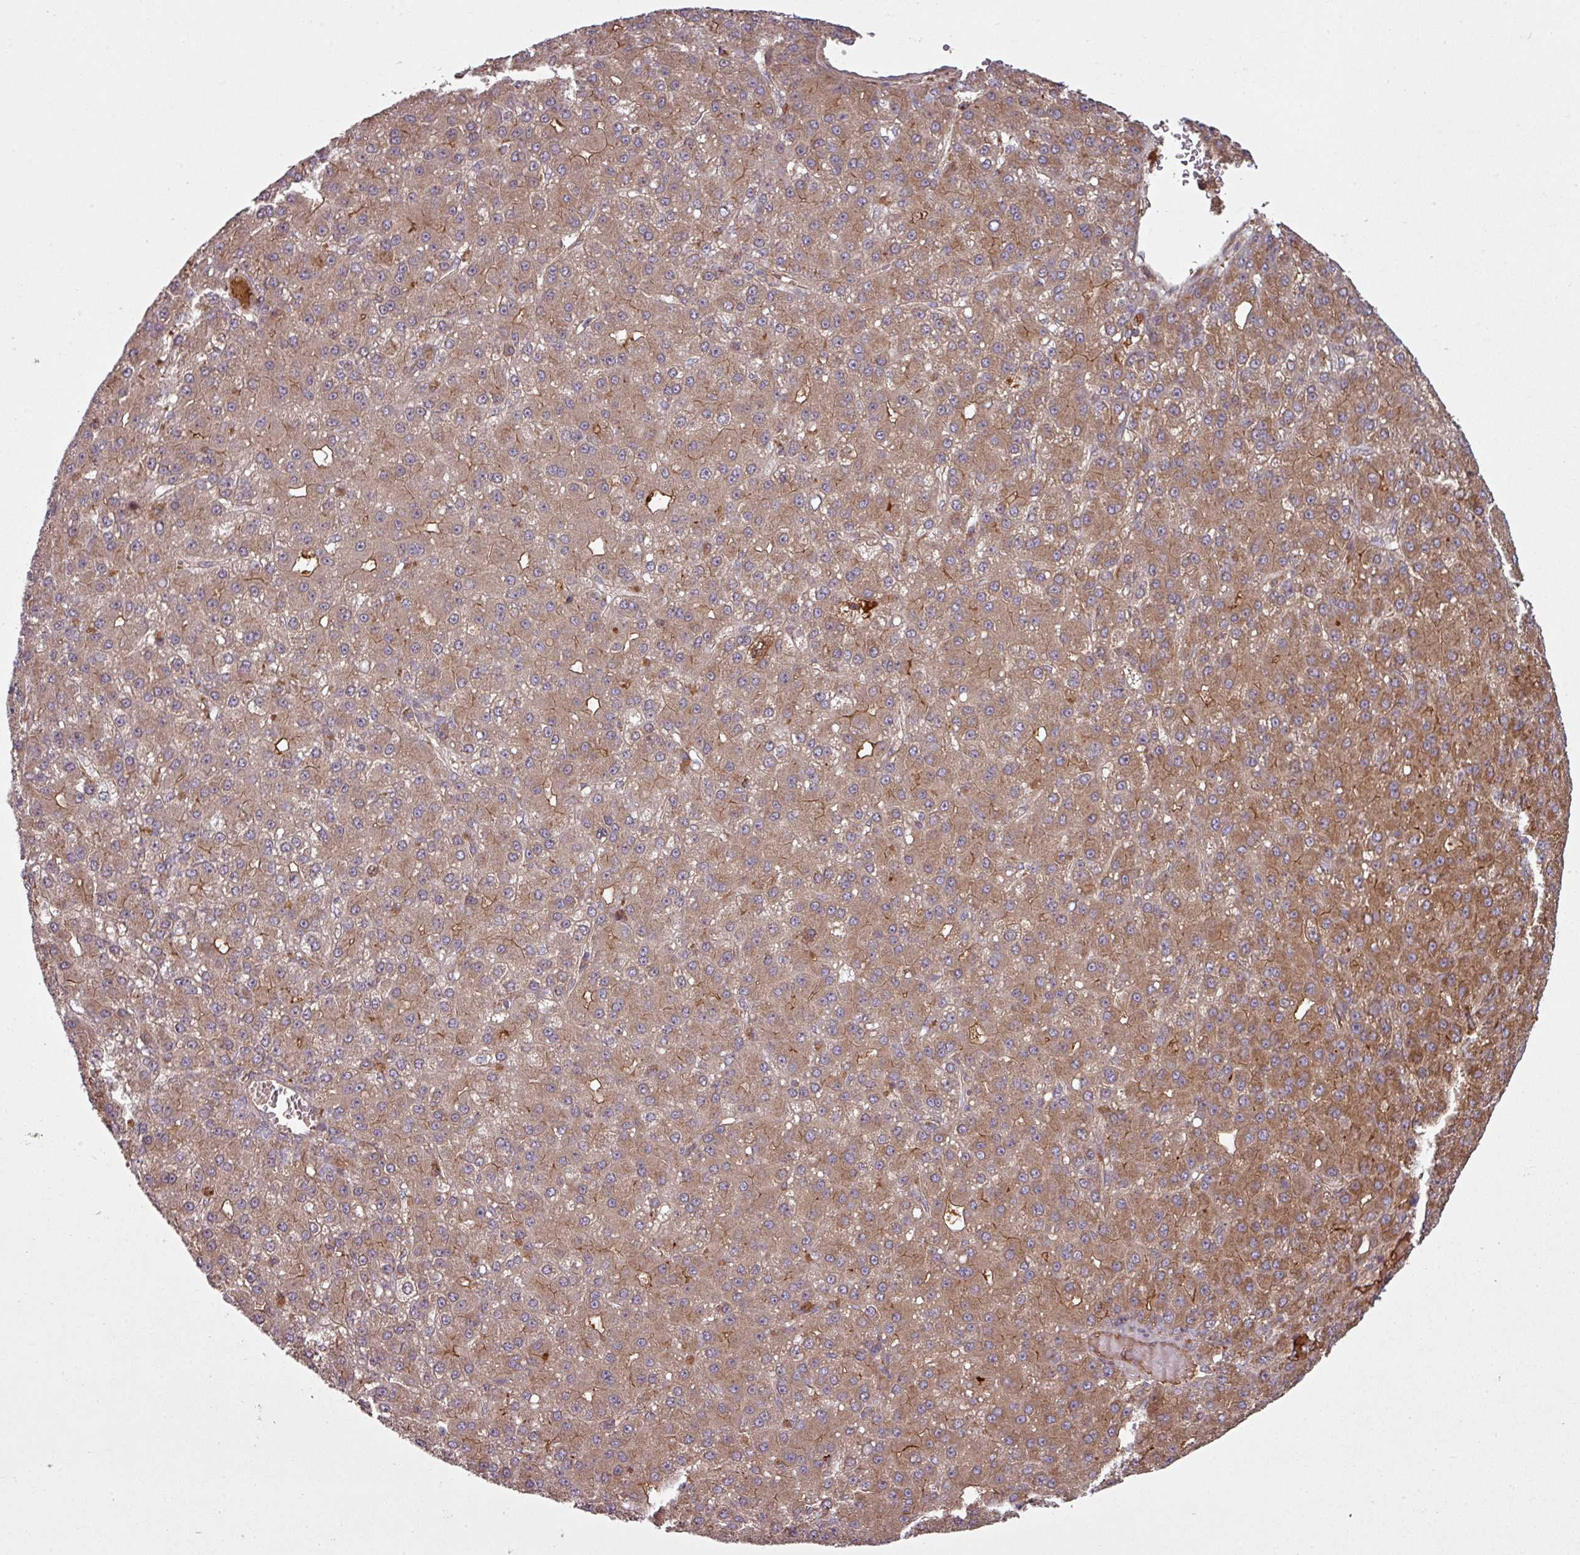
{"staining": {"intensity": "moderate", "quantity": ">75%", "location": "cytoplasmic/membranous"}, "tissue": "liver cancer", "cell_type": "Tumor cells", "image_type": "cancer", "snomed": [{"axis": "morphology", "description": "Carcinoma, Hepatocellular, NOS"}, {"axis": "topography", "description": "Liver"}], "caption": "Moderate cytoplasmic/membranous protein positivity is seen in about >75% of tumor cells in hepatocellular carcinoma (liver). Using DAB (brown) and hematoxylin (blue) stains, captured at high magnification using brightfield microscopy.", "gene": "SNRNP25", "patient": {"sex": "male", "age": 67}}